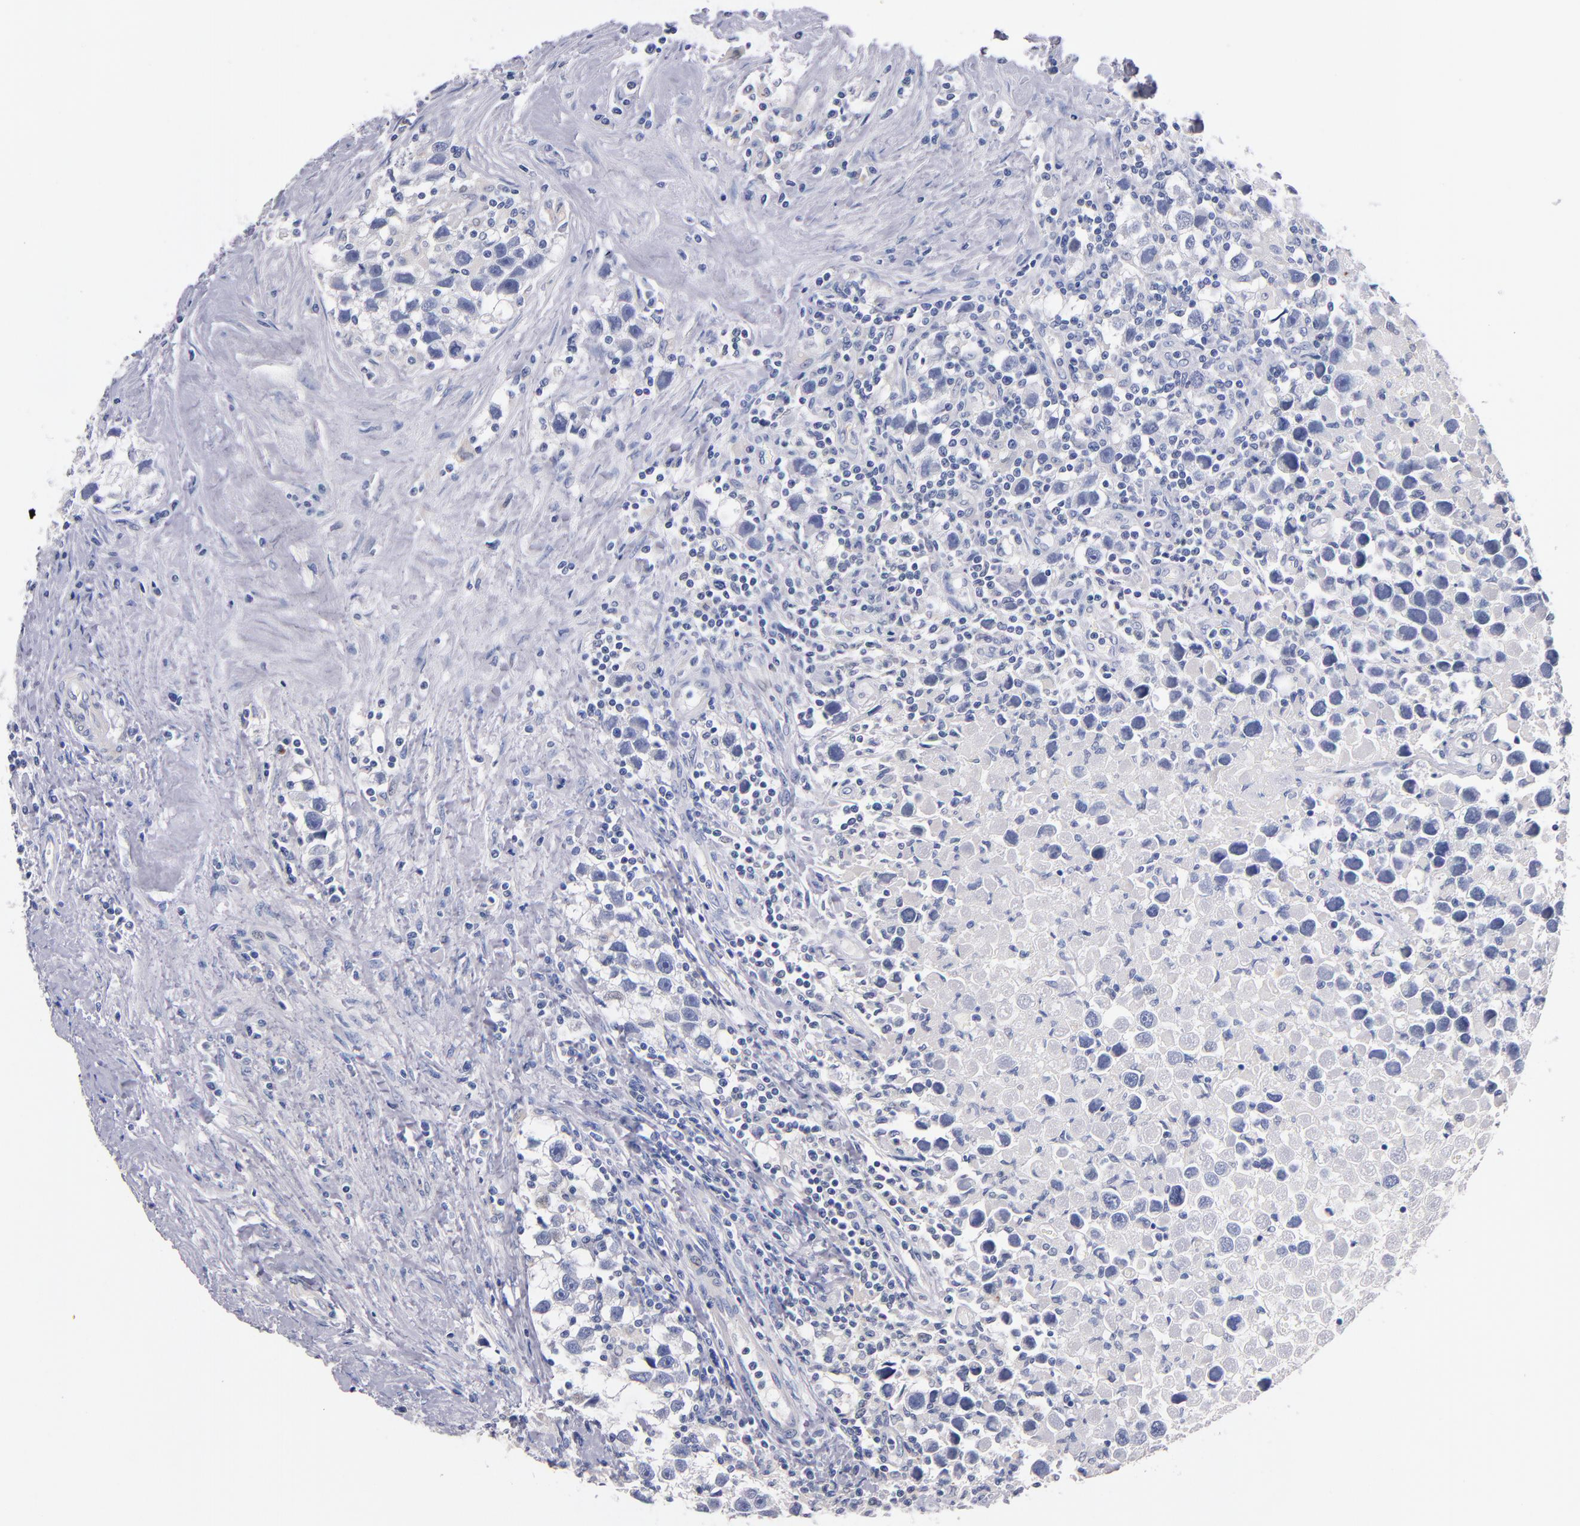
{"staining": {"intensity": "negative", "quantity": "none", "location": "none"}, "tissue": "testis cancer", "cell_type": "Tumor cells", "image_type": "cancer", "snomed": [{"axis": "morphology", "description": "Seminoma, NOS"}, {"axis": "topography", "description": "Testis"}], "caption": "Immunohistochemistry (IHC) of testis cancer (seminoma) exhibits no staining in tumor cells.", "gene": "CNTNAP2", "patient": {"sex": "male", "age": 43}}